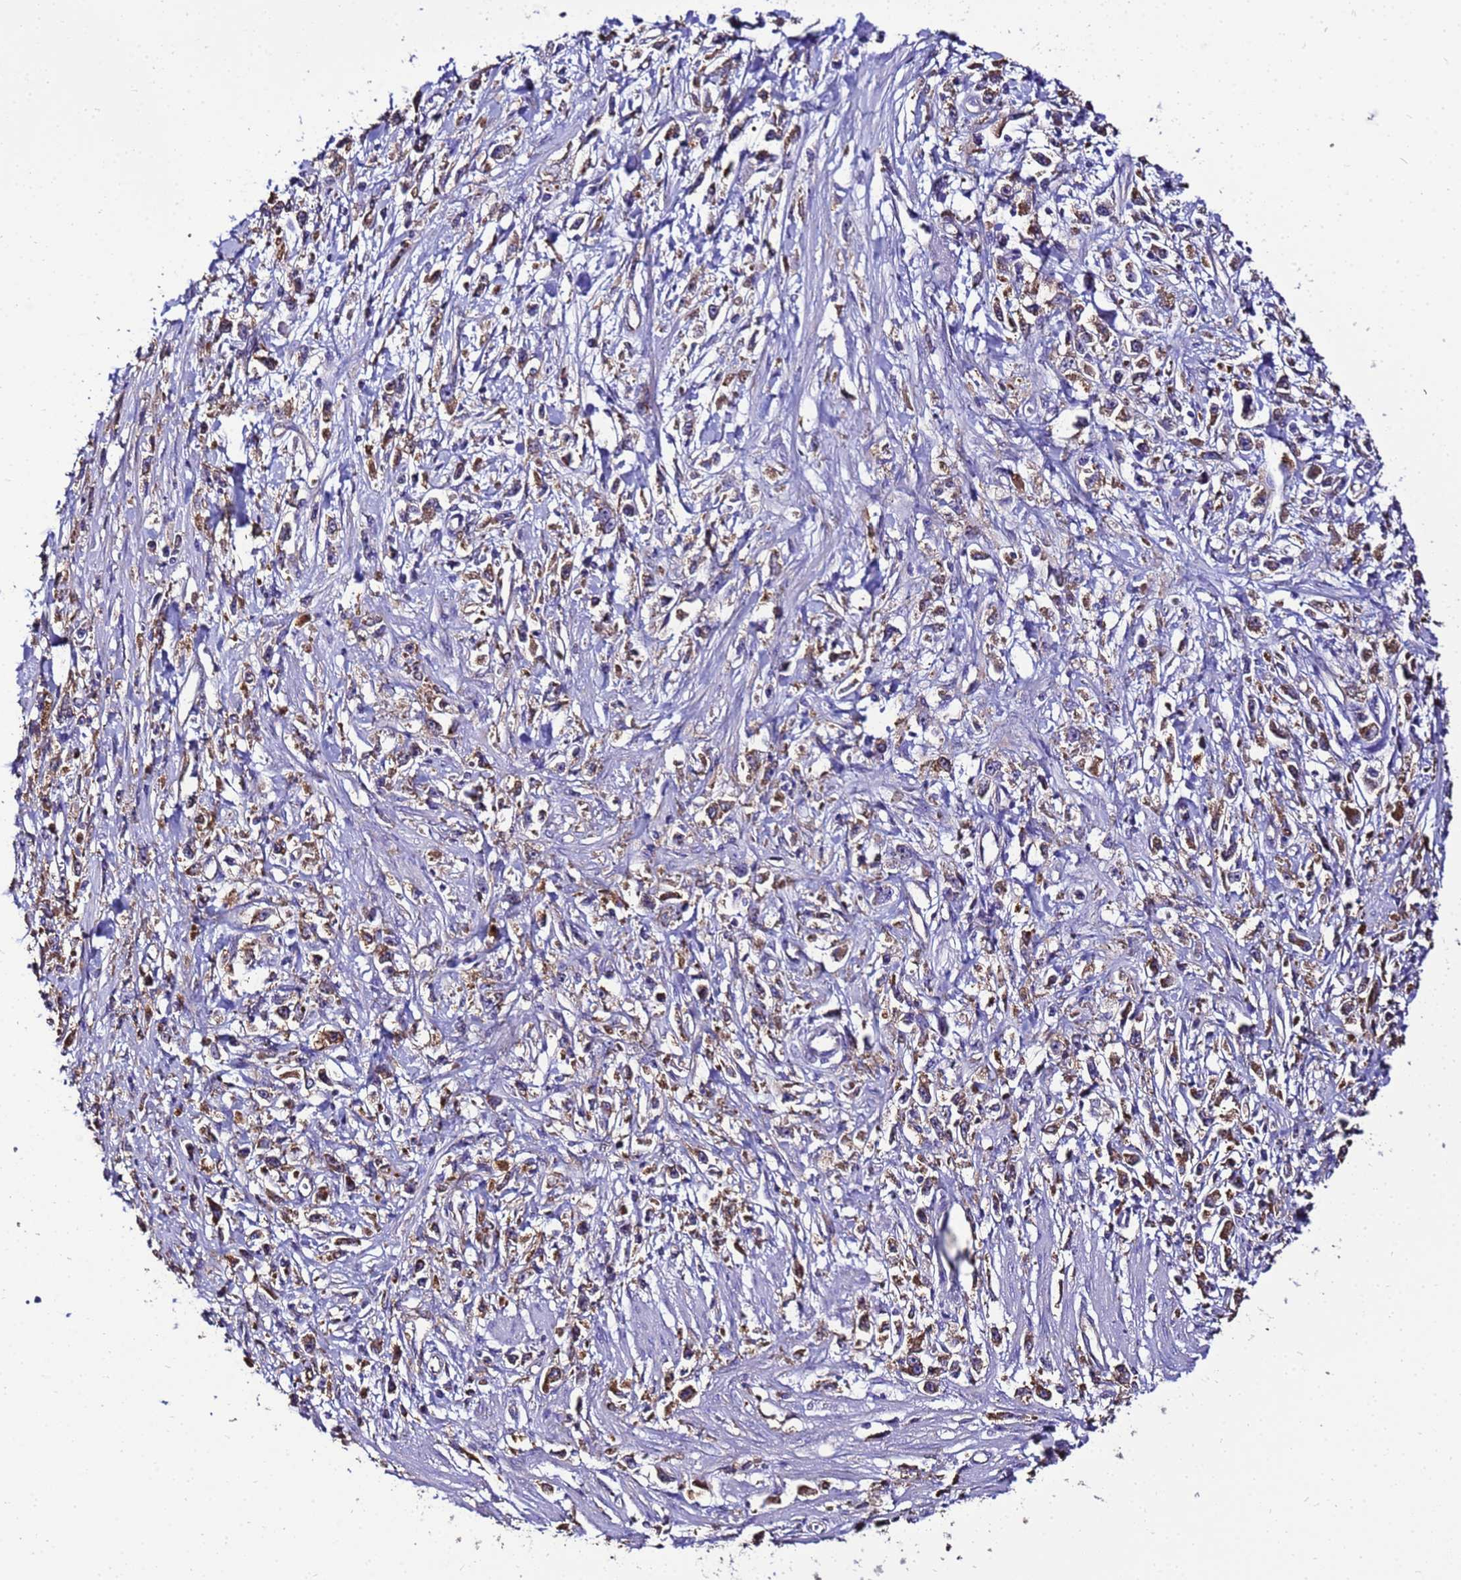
{"staining": {"intensity": "moderate", "quantity": ">75%", "location": "cytoplasmic/membranous"}, "tissue": "stomach cancer", "cell_type": "Tumor cells", "image_type": "cancer", "snomed": [{"axis": "morphology", "description": "Adenocarcinoma, NOS"}, {"axis": "topography", "description": "Stomach"}], "caption": "High-magnification brightfield microscopy of stomach adenocarcinoma stained with DAB (brown) and counterstained with hematoxylin (blue). tumor cells exhibit moderate cytoplasmic/membranous positivity is appreciated in approximately>75% of cells.", "gene": "NARS1", "patient": {"sex": "female", "age": 59}}